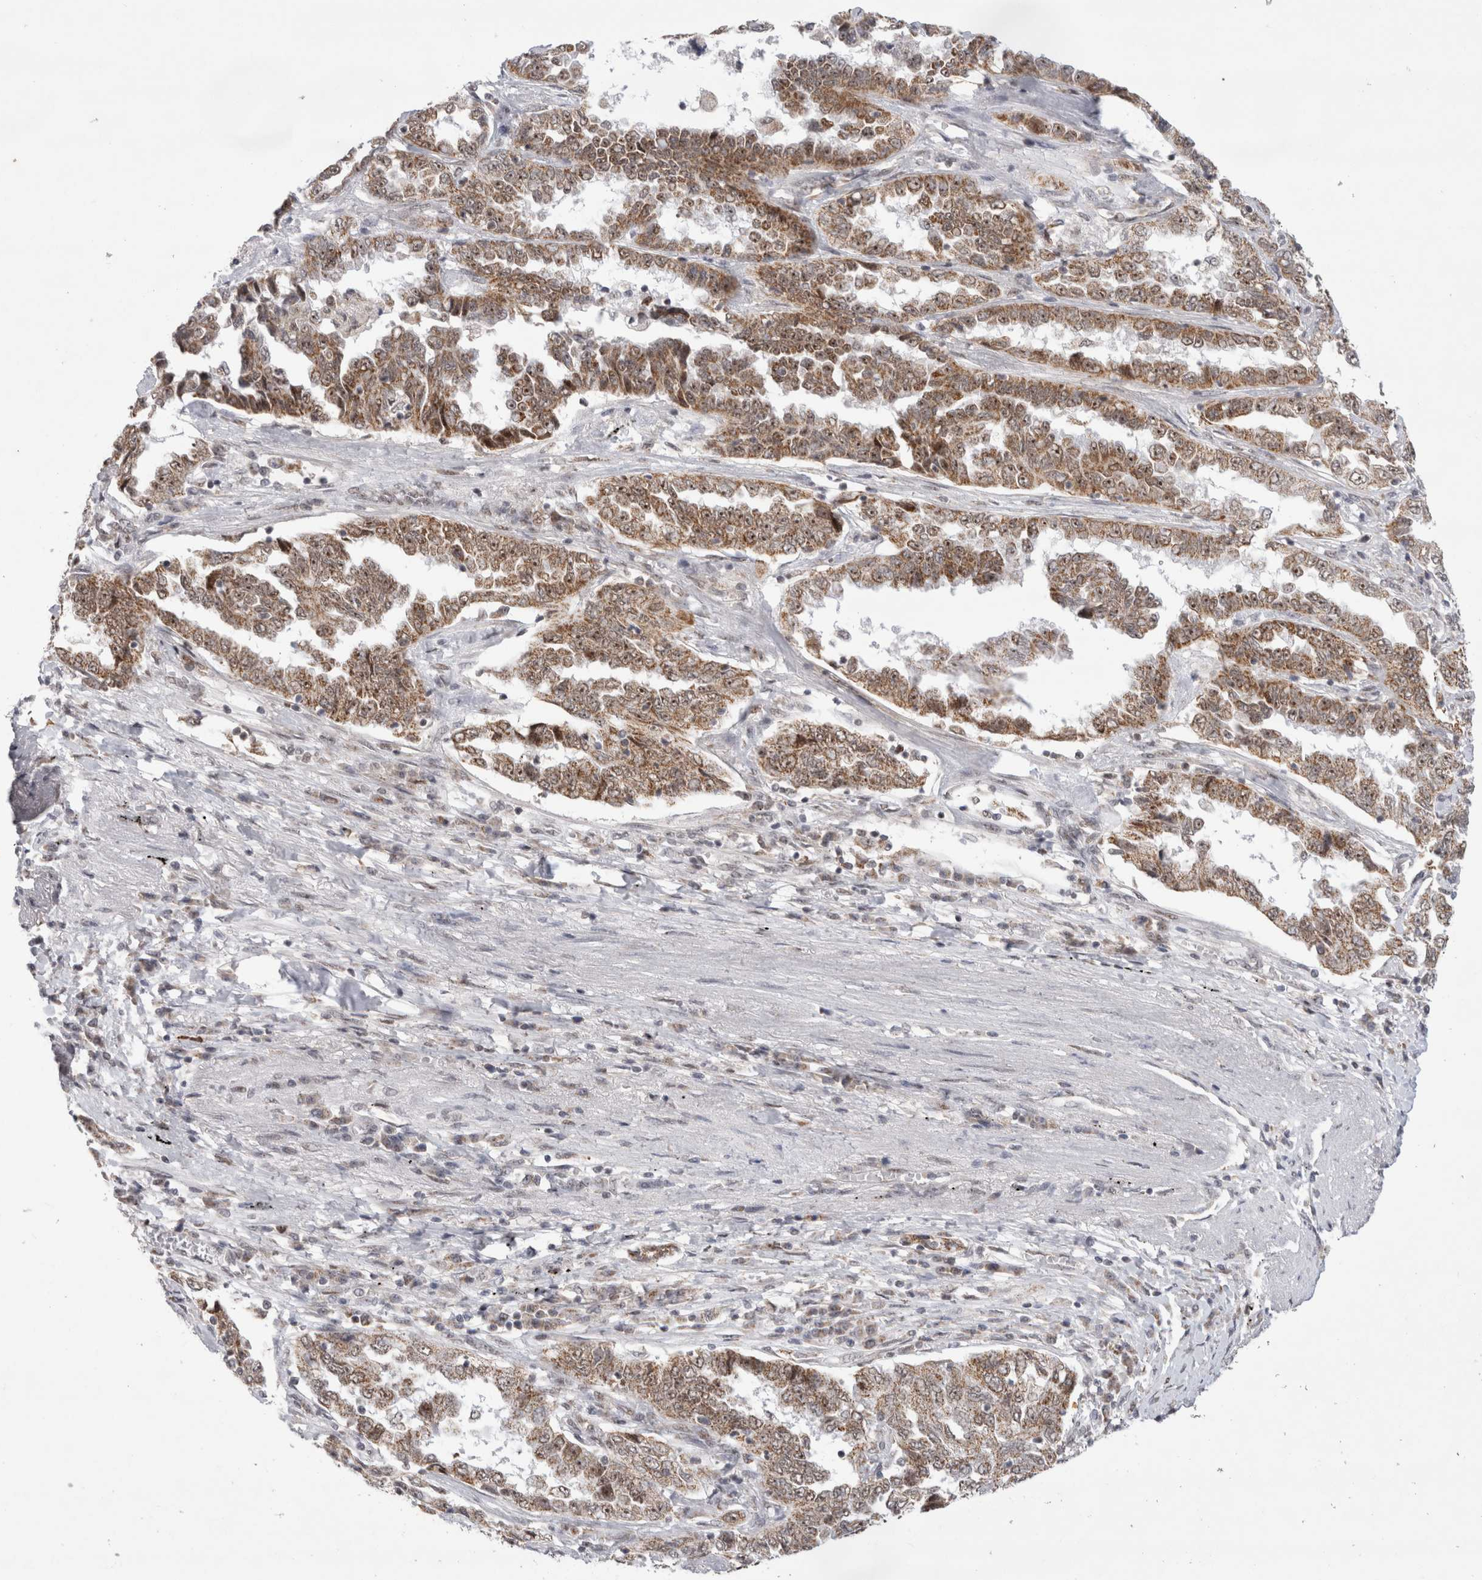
{"staining": {"intensity": "moderate", "quantity": ">75%", "location": "cytoplasmic/membranous,nuclear"}, "tissue": "lung cancer", "cell_type": "Tumor cells", "image_type": "cancer", "snomed": [{"axis": "morphology", "description": "Adenocarcinoma, NOS"}, {"axis": "topography", "description": "Lung"}], "caption": "Protein analysis of adenocarcinoma (lung) tissue demonstrates moderate cytoplasmic/membranous and nuclear positivity in about >75% of tumor cells.", "gene": "MRPL37", "patient": {"sex": "female", "age": 51}}